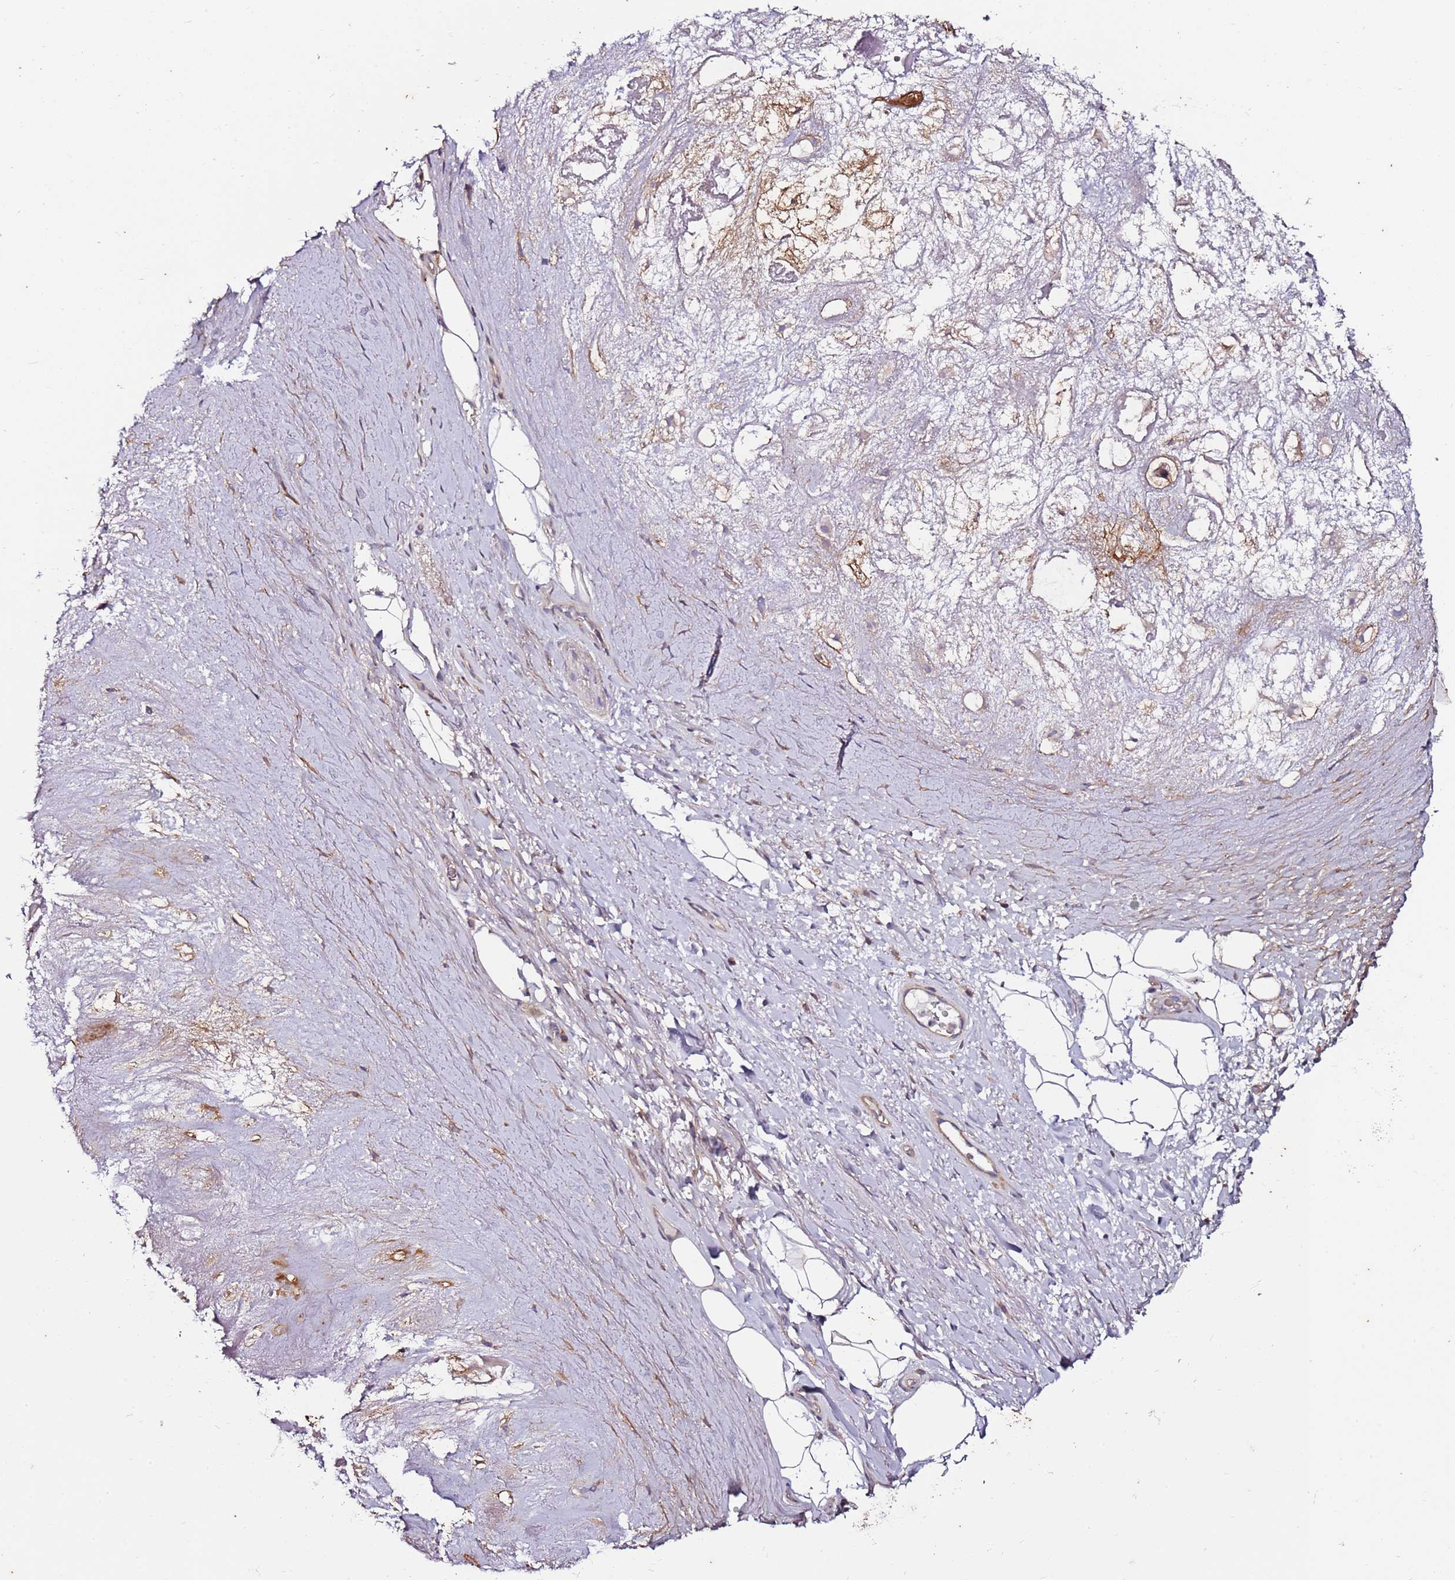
{"staining": {"intensity": "negative", "quantity": "none", "location": "none"}, "tissue": "adipose tissue", "cell_type": "Adipocytes", "image_type": "normal", "snomed": [{"axis": "morphology", "description": "Normal tissue, NOS"}, {"axis": "topography", "description": "Cartilage tissue"}], "caption": "Immunohistochemical staining of unremarkable human adipose tissue reveals no significant expression in adipocytes.", "gene": "C3orf80", "patient": {"sex": "male", "age": 81}}